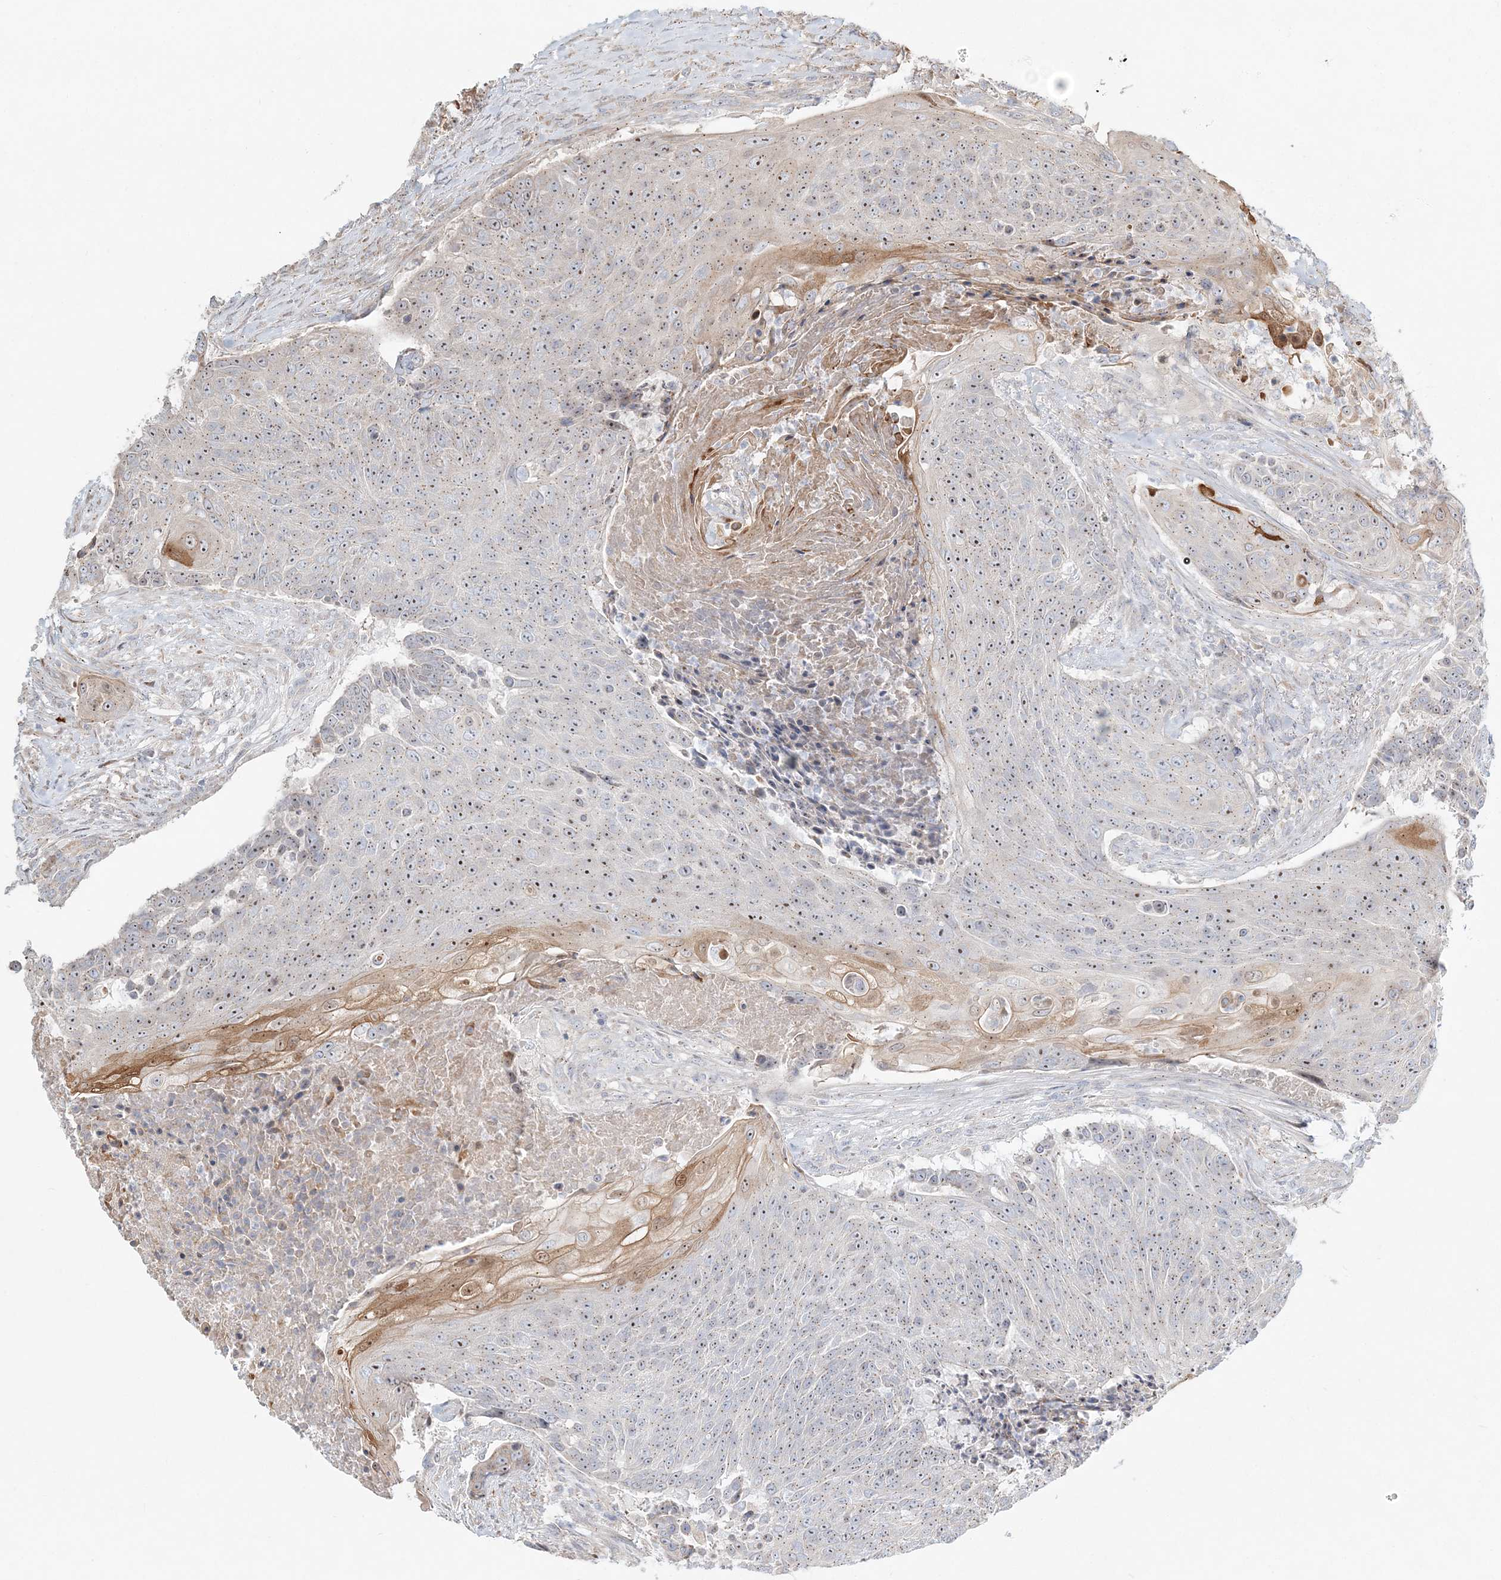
{"staining": {"intensity": "weak", "quantity": ">75%", "location": "nuclear"}, "tissue": "urothelial cancer", "cell_type": "Tumor cells", "image_type": "cancer", "snomed": [{"axis": "morphology", "description": "Urothelial carcinoma, High grade"}, {"axis": "topography", "description": "Urinary bladder"}], "caption": "An image showing weak nuclear expression in approximately >75% of tumor cells in urothelial cancer, as visualized by brown immunohistochemical staining.", "gene": "CXXC5", "patient": {"sex": "female", "age": 63}}